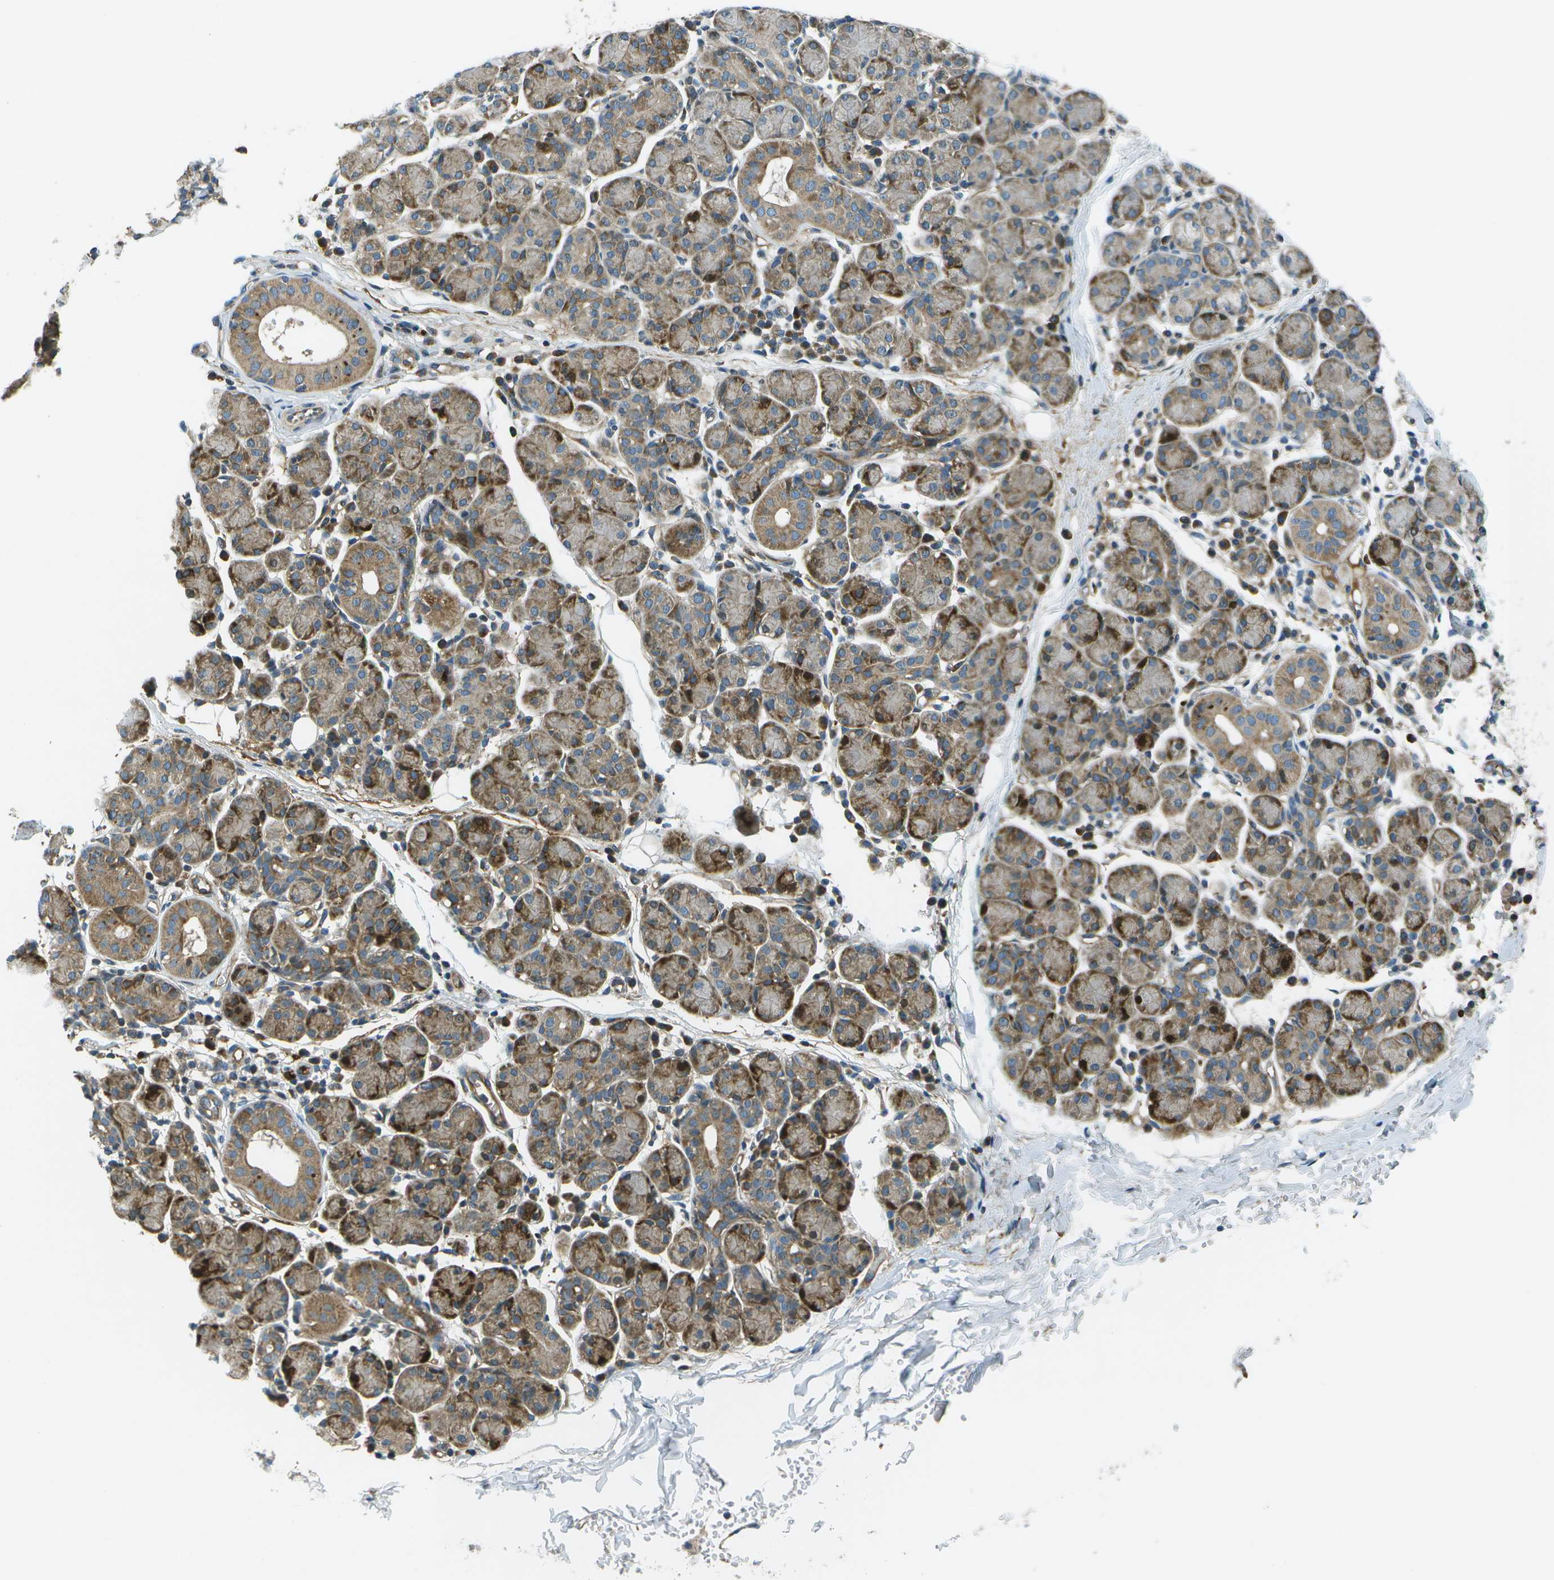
{"staining": {"intensity": "moderate", "quantity": "25%-75%", "location": "cytoplasmic/membranous,nuclear"}, "tissue": "salivary gland", "cell_type": "Glandular cells", "image_type": "normal", "snomed": [{"axis": "morphology", "description": "Normal tissue, NOS"}, {"axis": "morphology", "description": "Inflammation, NOS"}, {"axis": "topography", "description": "Lymph node"}, {"axis": "topography", "description": "Salivary gland"}], "caption": "Glandular cells exhibit medium levels of moderate cytoplasmic/membranous,nuclear positivity in about 25%-75% of cells in normal human salivary gland. The protein is stained brown, and the nuclei are stained in blue (DAB IHC with brightfield microscopy, high magnification).", "gene": "PXYLP1", "patient": {"sex": "male", "age": 3}}